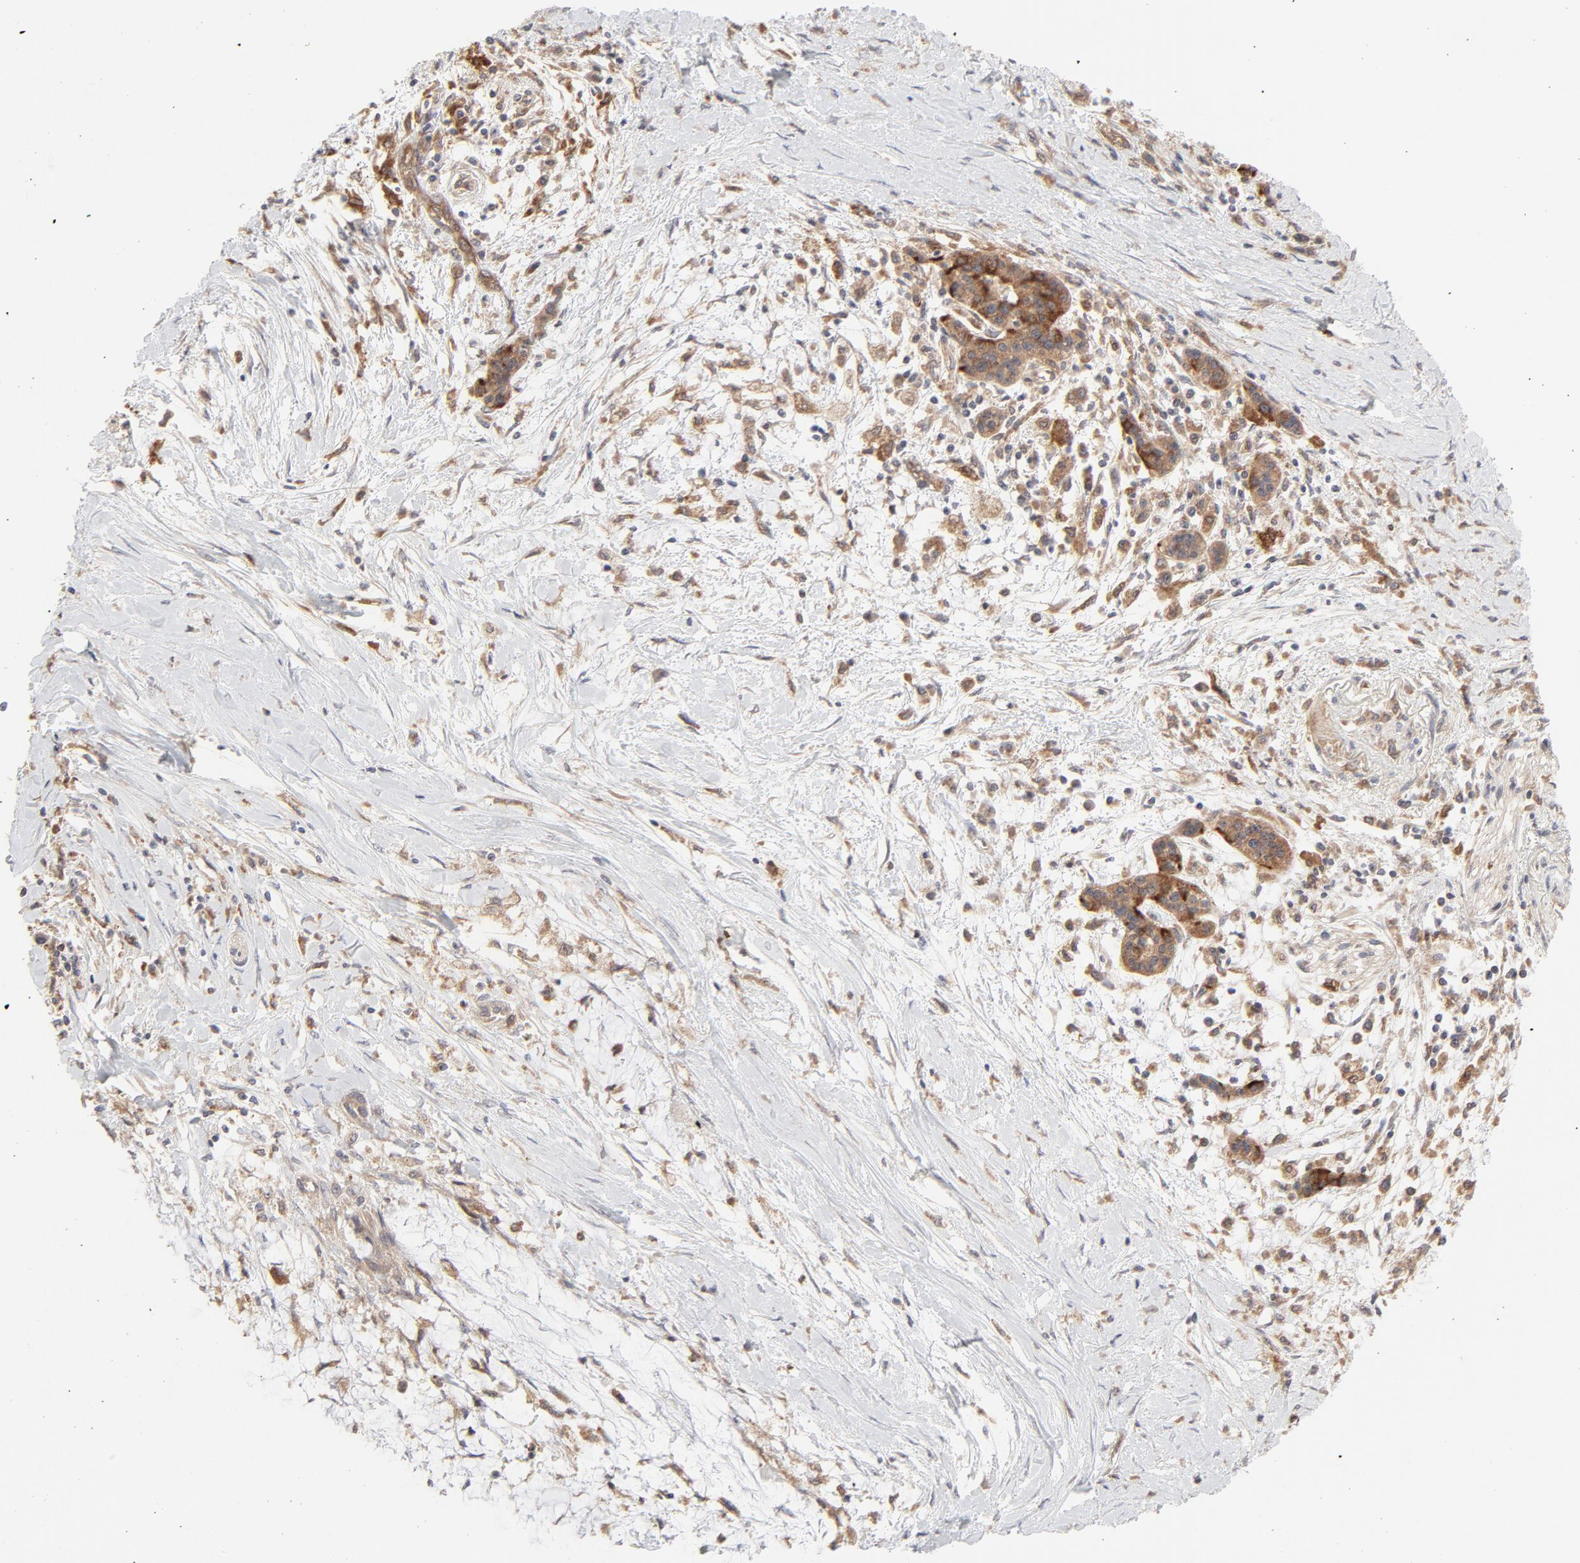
{"staining": {"intensity": "moderate", "quantity": ">75%", "location": "cytoplasmic/membranous"}, "tissue": "pancreatic cancer", "cell_type": "Tumor cells", "image_type": "cancer", "snomed": [{"axis": "morphology", "description": "Adenocarcinoma, NOS"}, {"axis": "topography", "description": "Pancreas"}], "caption": "Protein staining shows moderate cytoplasmic/membranous positivity in about >75% of tumor cells in adenocarcinoma (pancreatic).", "gene": "RAB5C", "patient": {"sex": "female", "age": 64}}